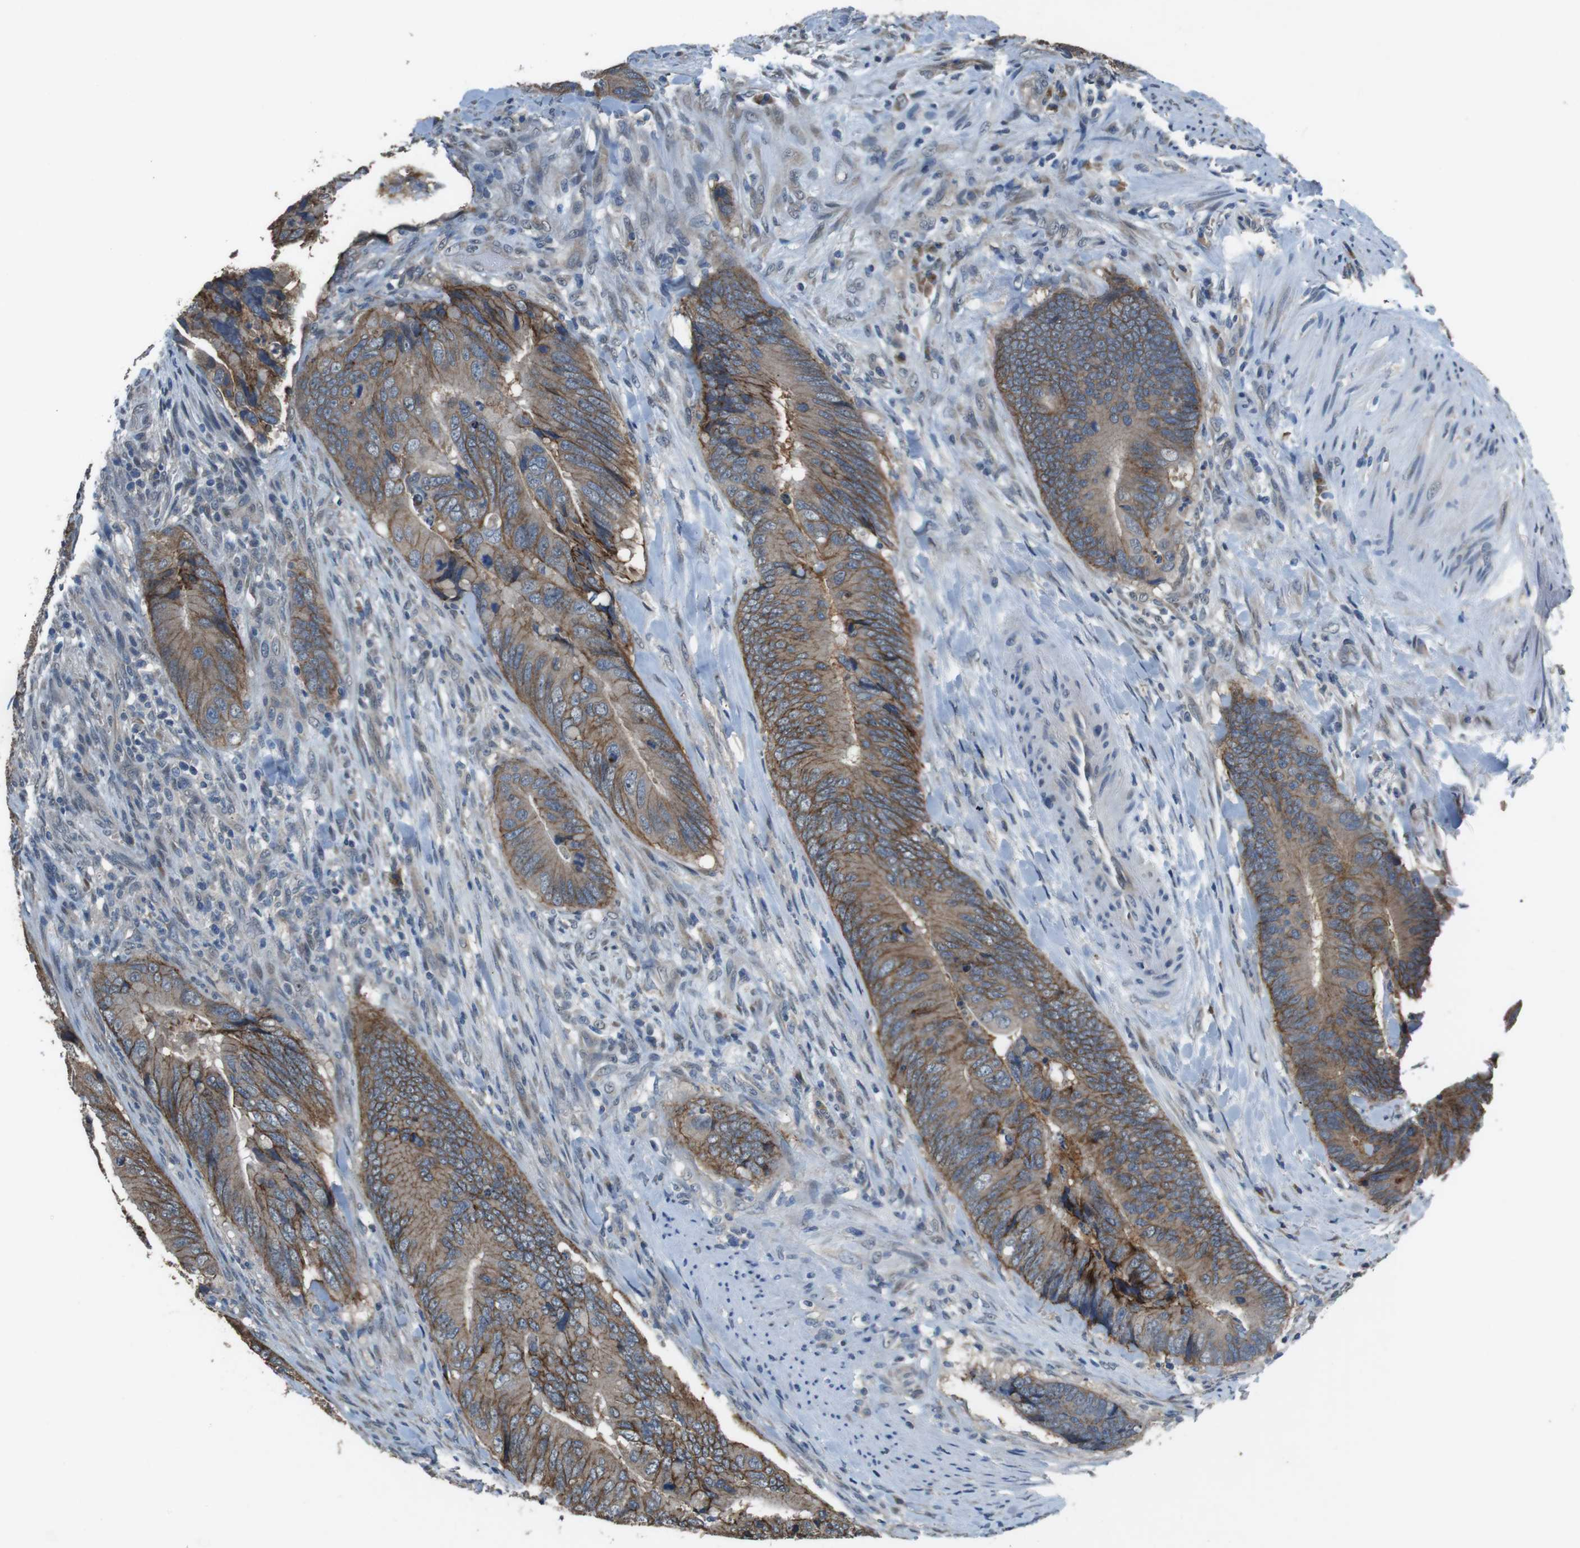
{"staining": {"intensity": "moderate", "quantity": ">75%", "location": "cytoplasmic/membranous"}, "tissue": "colorectal cancer", "cell_type": "Tumor cells", "image_type": "cancer", "snomed": [{"axis": "morphology", "description": "Normal tissue, NOS"}, {"axis": "morphology", "description": "Adenocarcinoma, NOS"}, {"axis": "topography", "description": "Colon"}], "caption": "Brown immunohistochemical staining in colorectal cancer exhibits moderate cytoplasmic/membranous positivity in about >75% of tumor cells.", "gene": "CLDN7", "patient": {"sex": "male", "age": 56}}